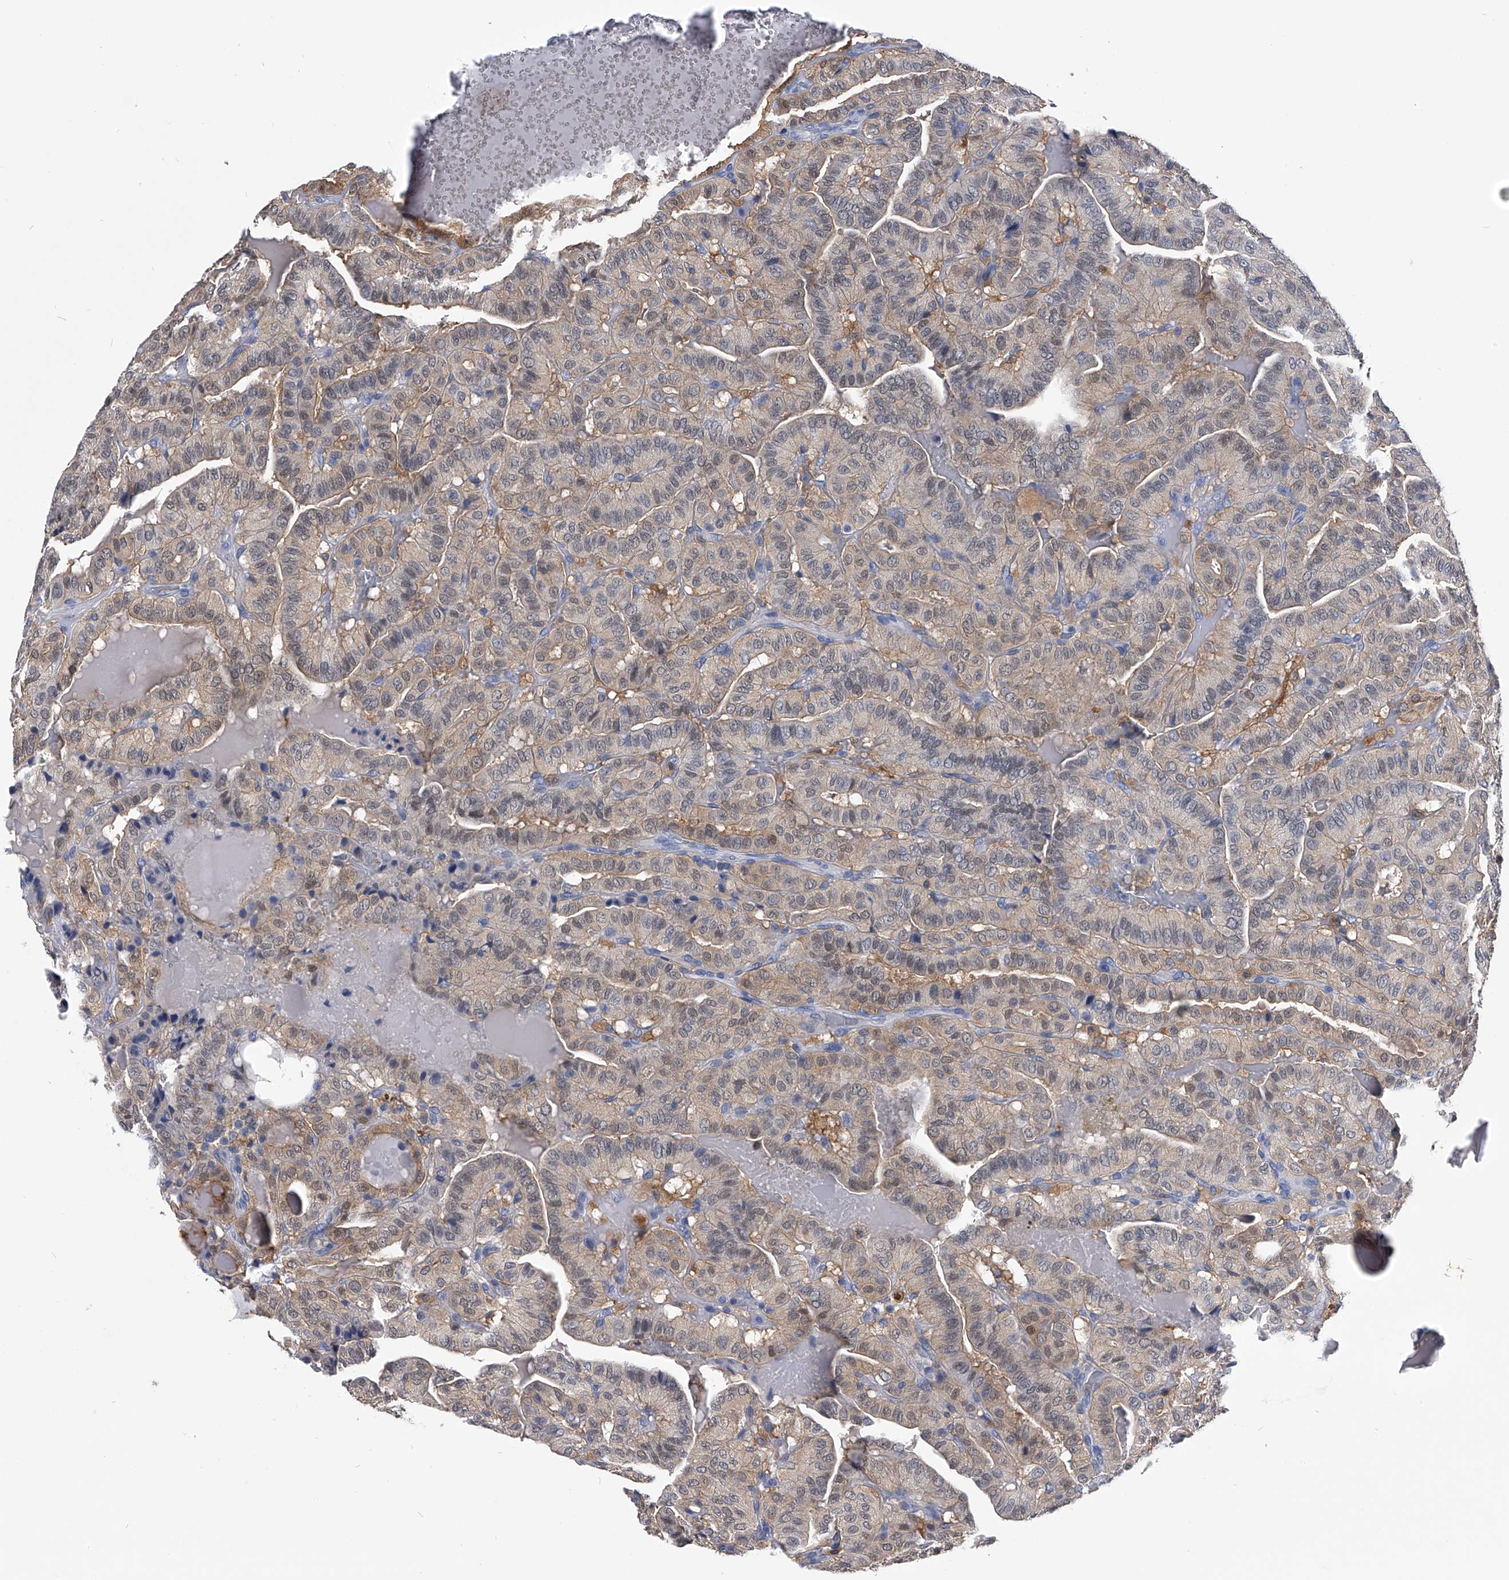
{"staining": {"intensity": "moderate", "quantity": "<25%", "location": "cytoplasmic/membranous,nuclear"}, "tissue": "thyroid cancer", "cell_type": "Tumor cells", "image_type": "cancer", "snomed": [{"axis": "morphology", "description": "Papillary adenocarcinoma, NOS"}, {"axis": "topography", "description": "Thyroid gland"}], "caption": "Tumor cells exhibit moderate cytoplasmic/membranous and nuclear positivity in about <25% of cells in thyroid papillary adenocarcinoma.", "gene": "PDXK", "patient": {"sex": "male", "age": 77}}